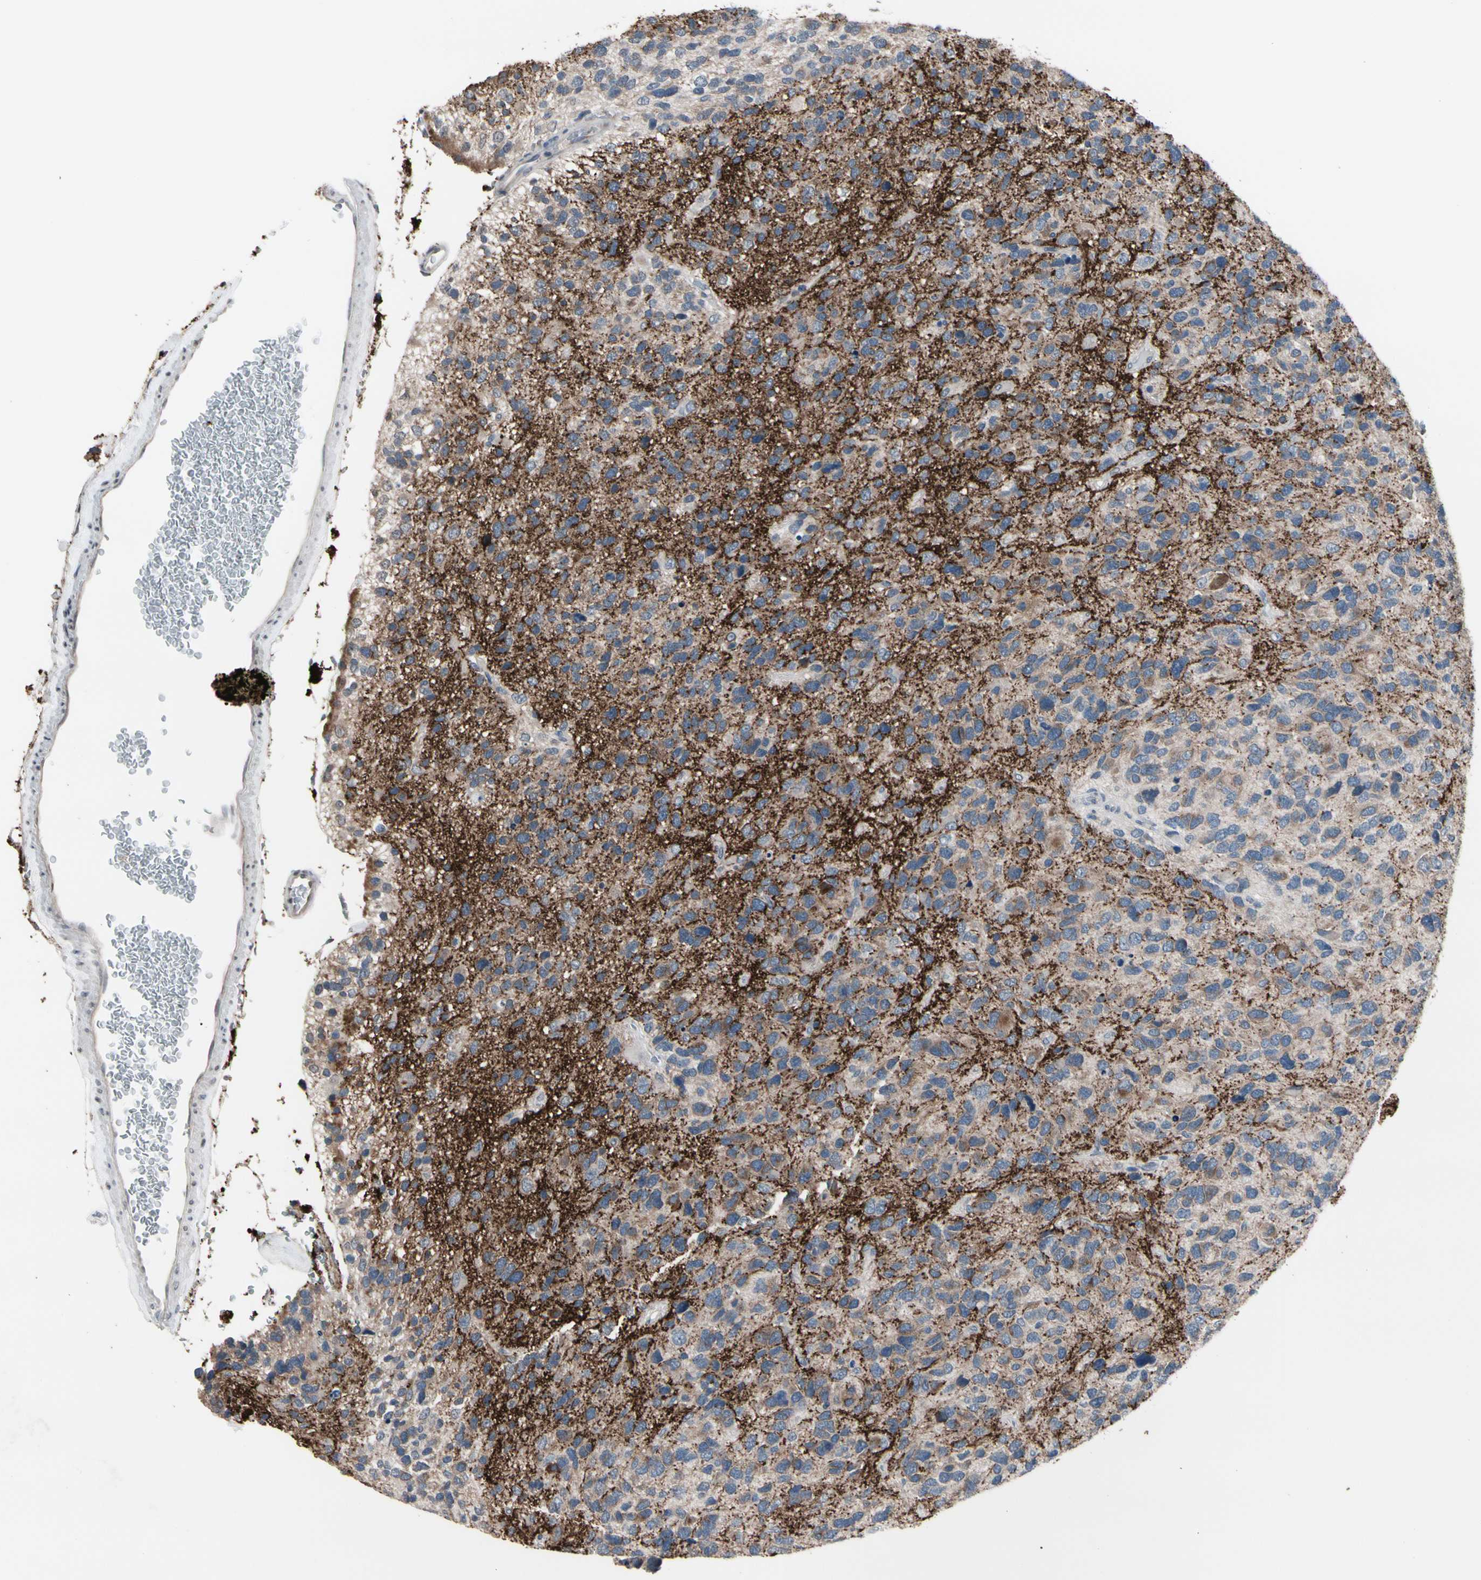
{"staining": {"intensity": "weak", "quantity": ">75%", "location": "cytoplasmic/membranous"}, "tissue": "glioma", "cell_type": "Tumor cells", "image_type": "cancer", "snomed": [{"axis": "morphology", "description": "Glioma, malignant, High grade"}, {"axis": "topography", "description": "Brain"}], "caption": "Glioma was stained to show a protein in brown. There is low levels of weak cytoplasmic/membranous staining in approximately >75% of tumor cells. The protein of interest is stained brown, and the nuclei are stained in blue (DAB (3,3'-diaminobenzidine) IHC with brightfield microscopy, high magnification).", "gene": "SV2A", "patient": {"sex": "female", "age": 58}}